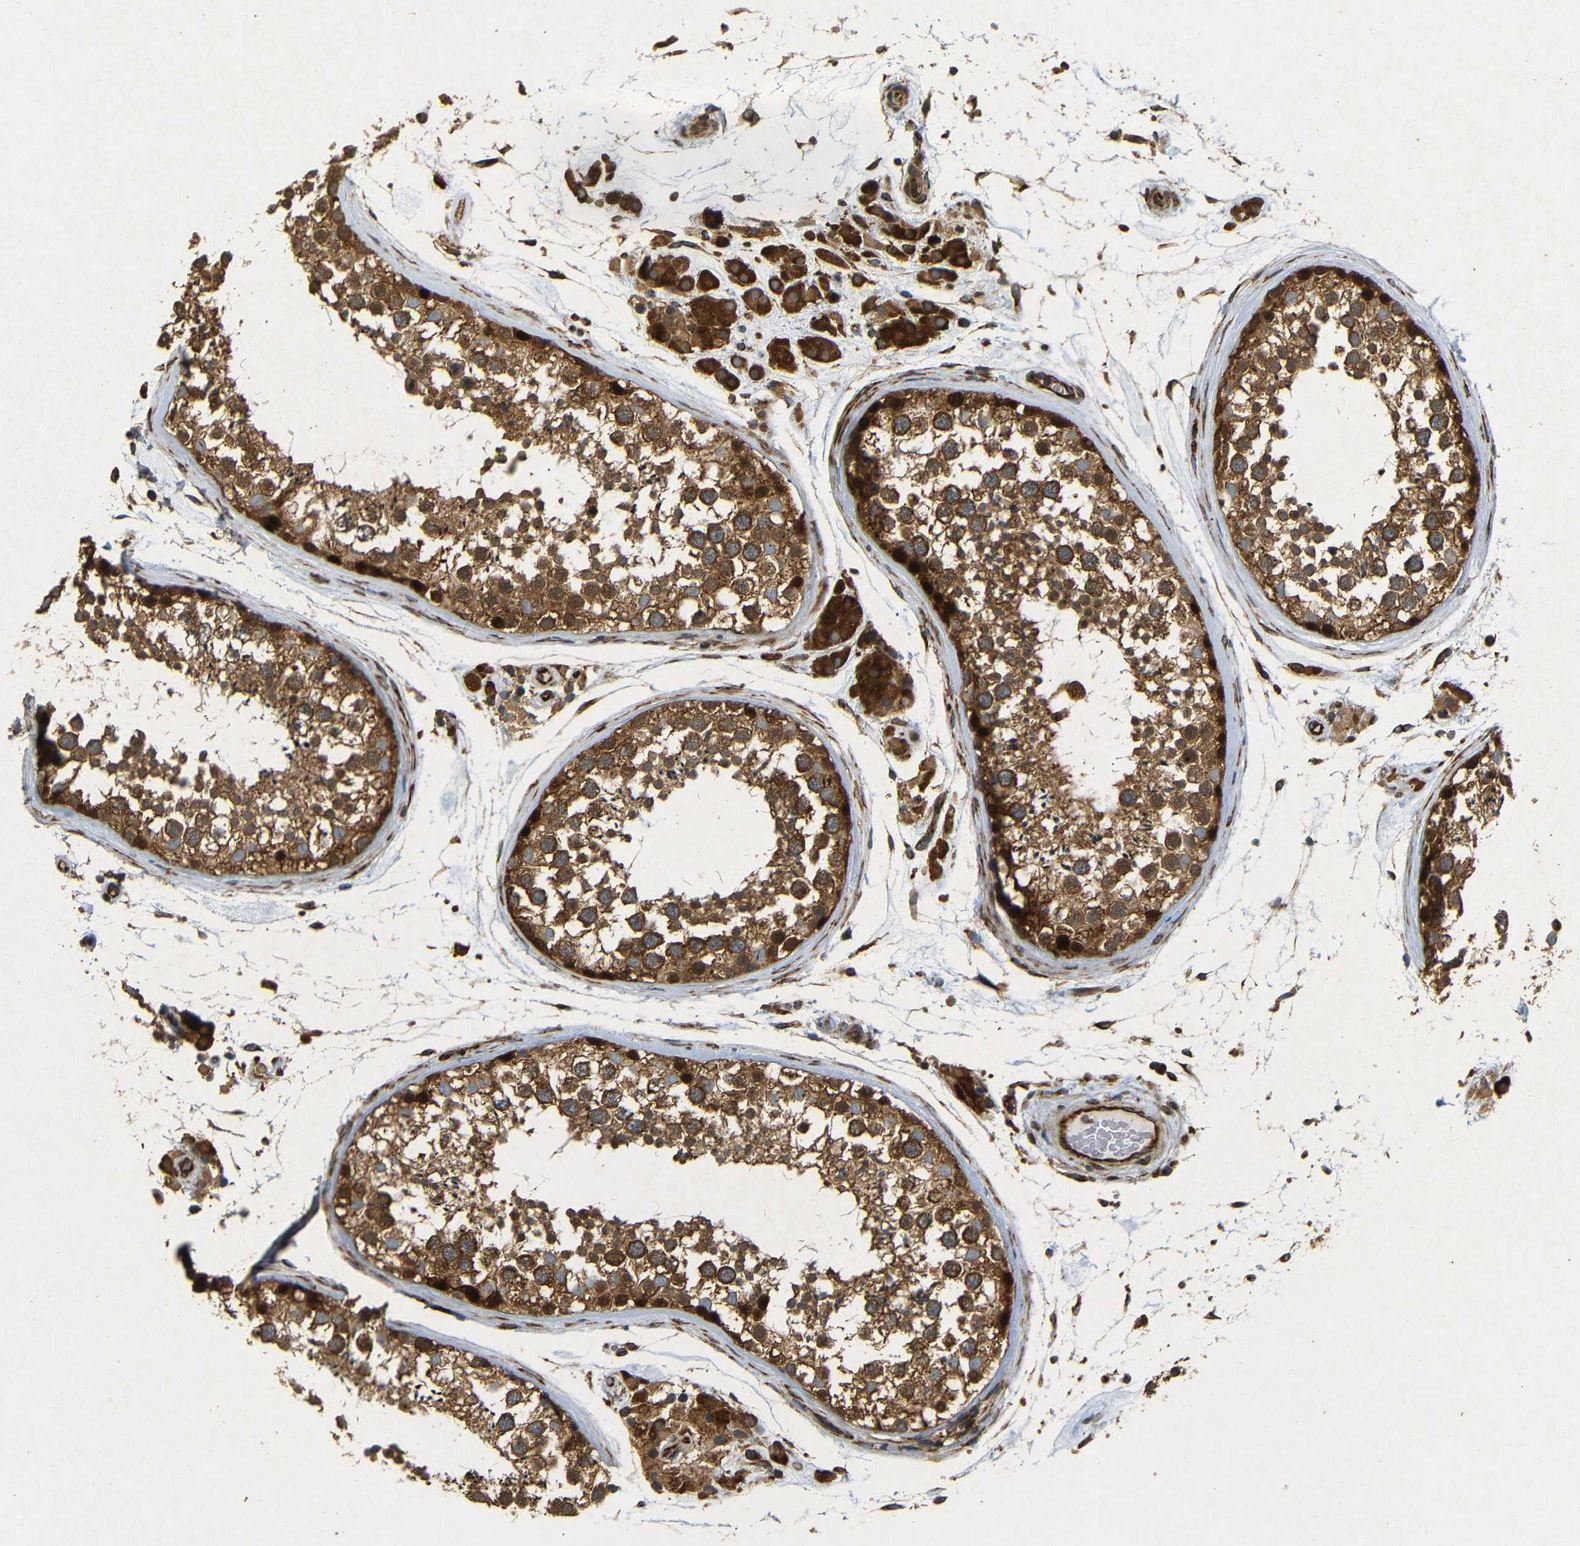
{"staining": {"intensity": "strong", "quantity": ">75%", "location": "cytoplasmic/membranous"}, "tissue": "testis", "cell_type": "Cells in seminiferous ducts", "image_type": "normal", "snomed": [{"axis": "morphology", "description": "Normal tissue, NOS"}, {"axis": "topography", "description": "Testis"}], "caption": "Brown immunohistochemical staining in unremarkable human testis reveals strong cytoplasmic/membranous expression in approximately >75% of cells in seminiferous ducts. (DAB (3,3'-diaminobenzidine) IHC with brightfield microscopy, high magnification).", "gene": "BTF3", "patient": {"sex": "male", "age": 46}}